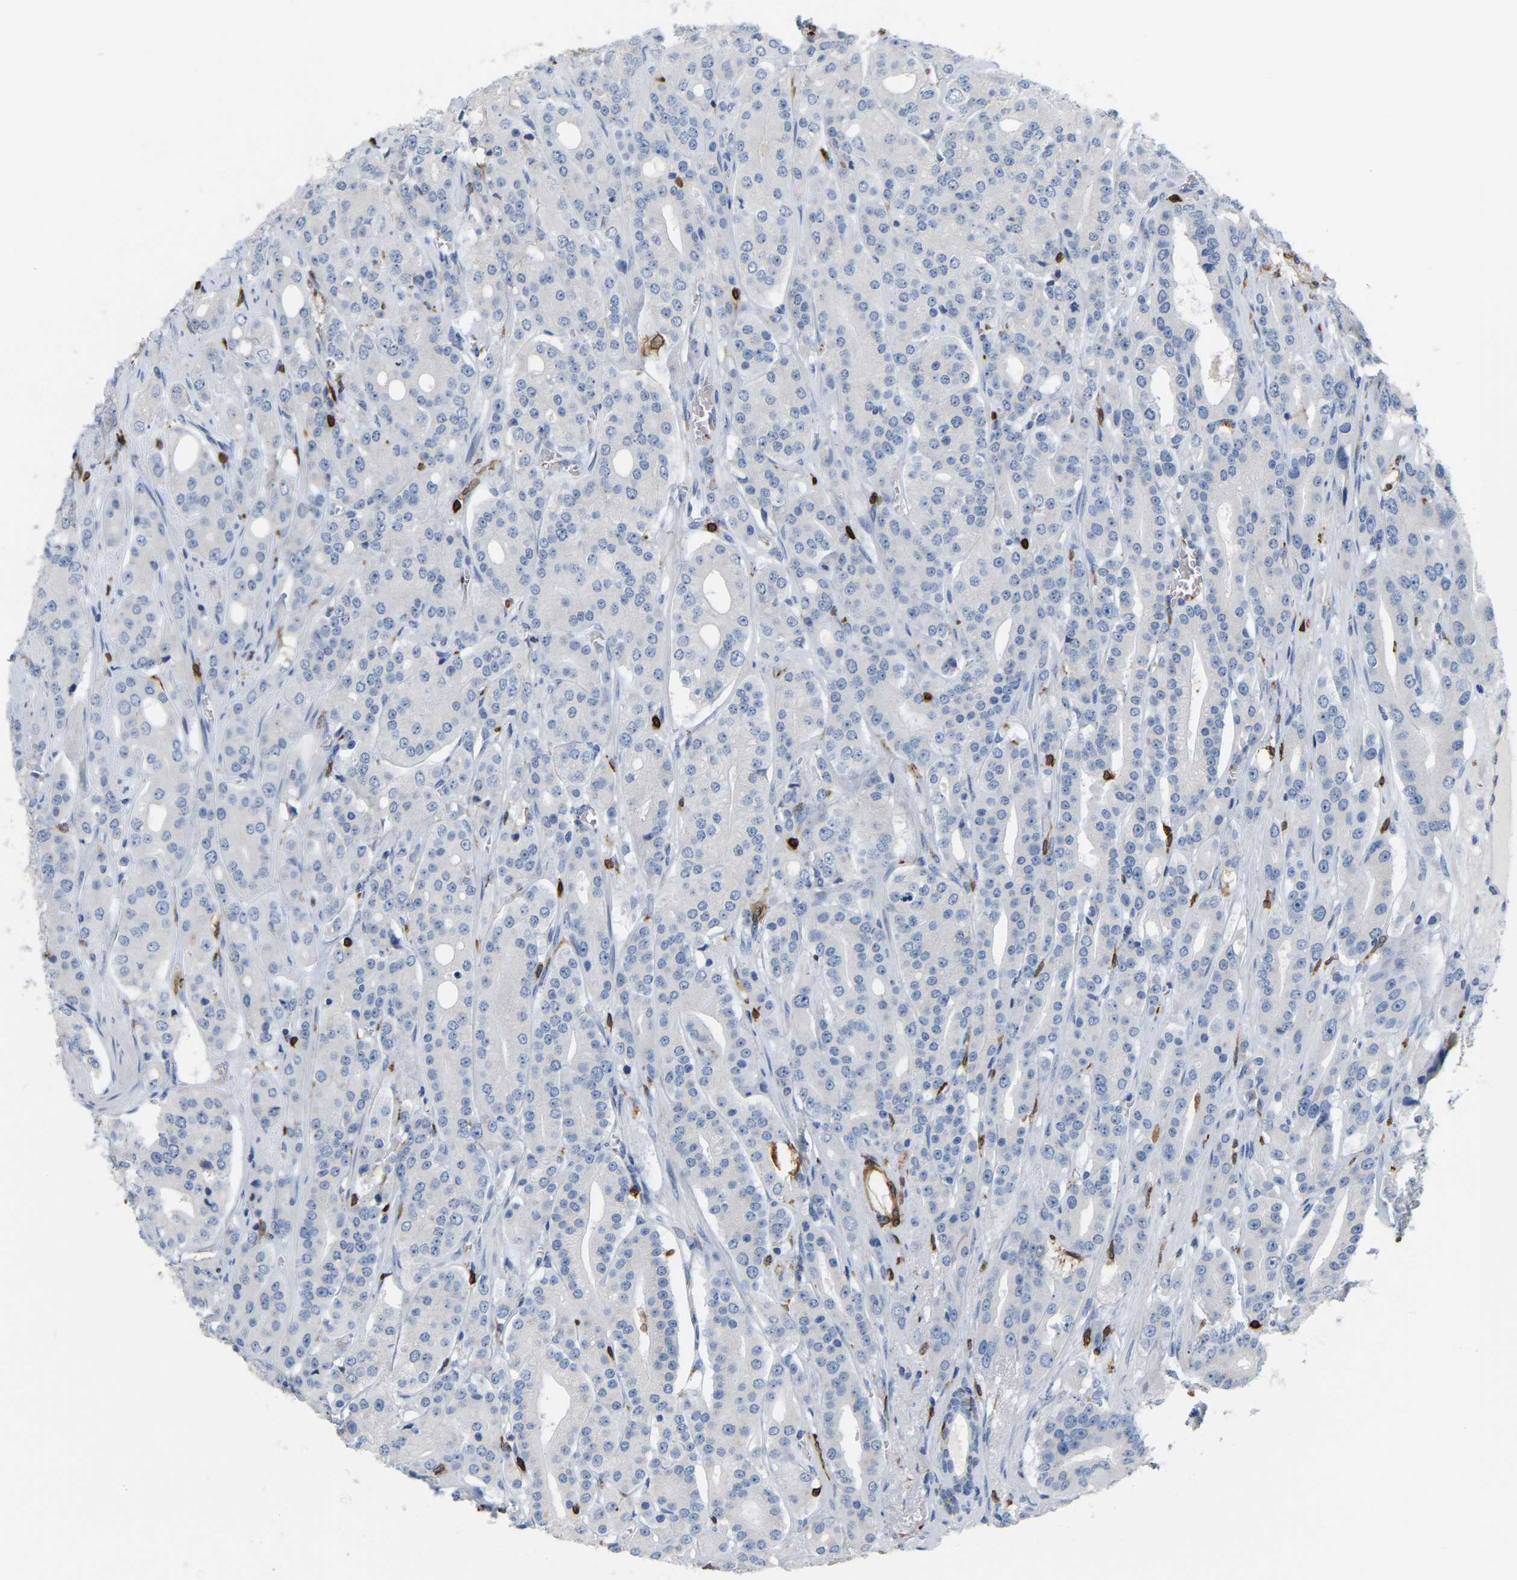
{"staining": {"intensity": "negative", "quantity": "none", "location": "none"}, "tissue": "prostate cancer", "cell_type": "Tumor cells", "image_type": "cancer", "snomed": [{"axis": "morphology", "description": "Adenocarcinoma, High grade"}, {"axis": "topography", "description": "Prostate"}], "caption": "An image of adenocarcinoma (high-grade) (prostate) stained for a protein exhibits no brown staining in tumor cells.", "gene": "PTGS1", "patient": {"sex": "male", "age": 71}}